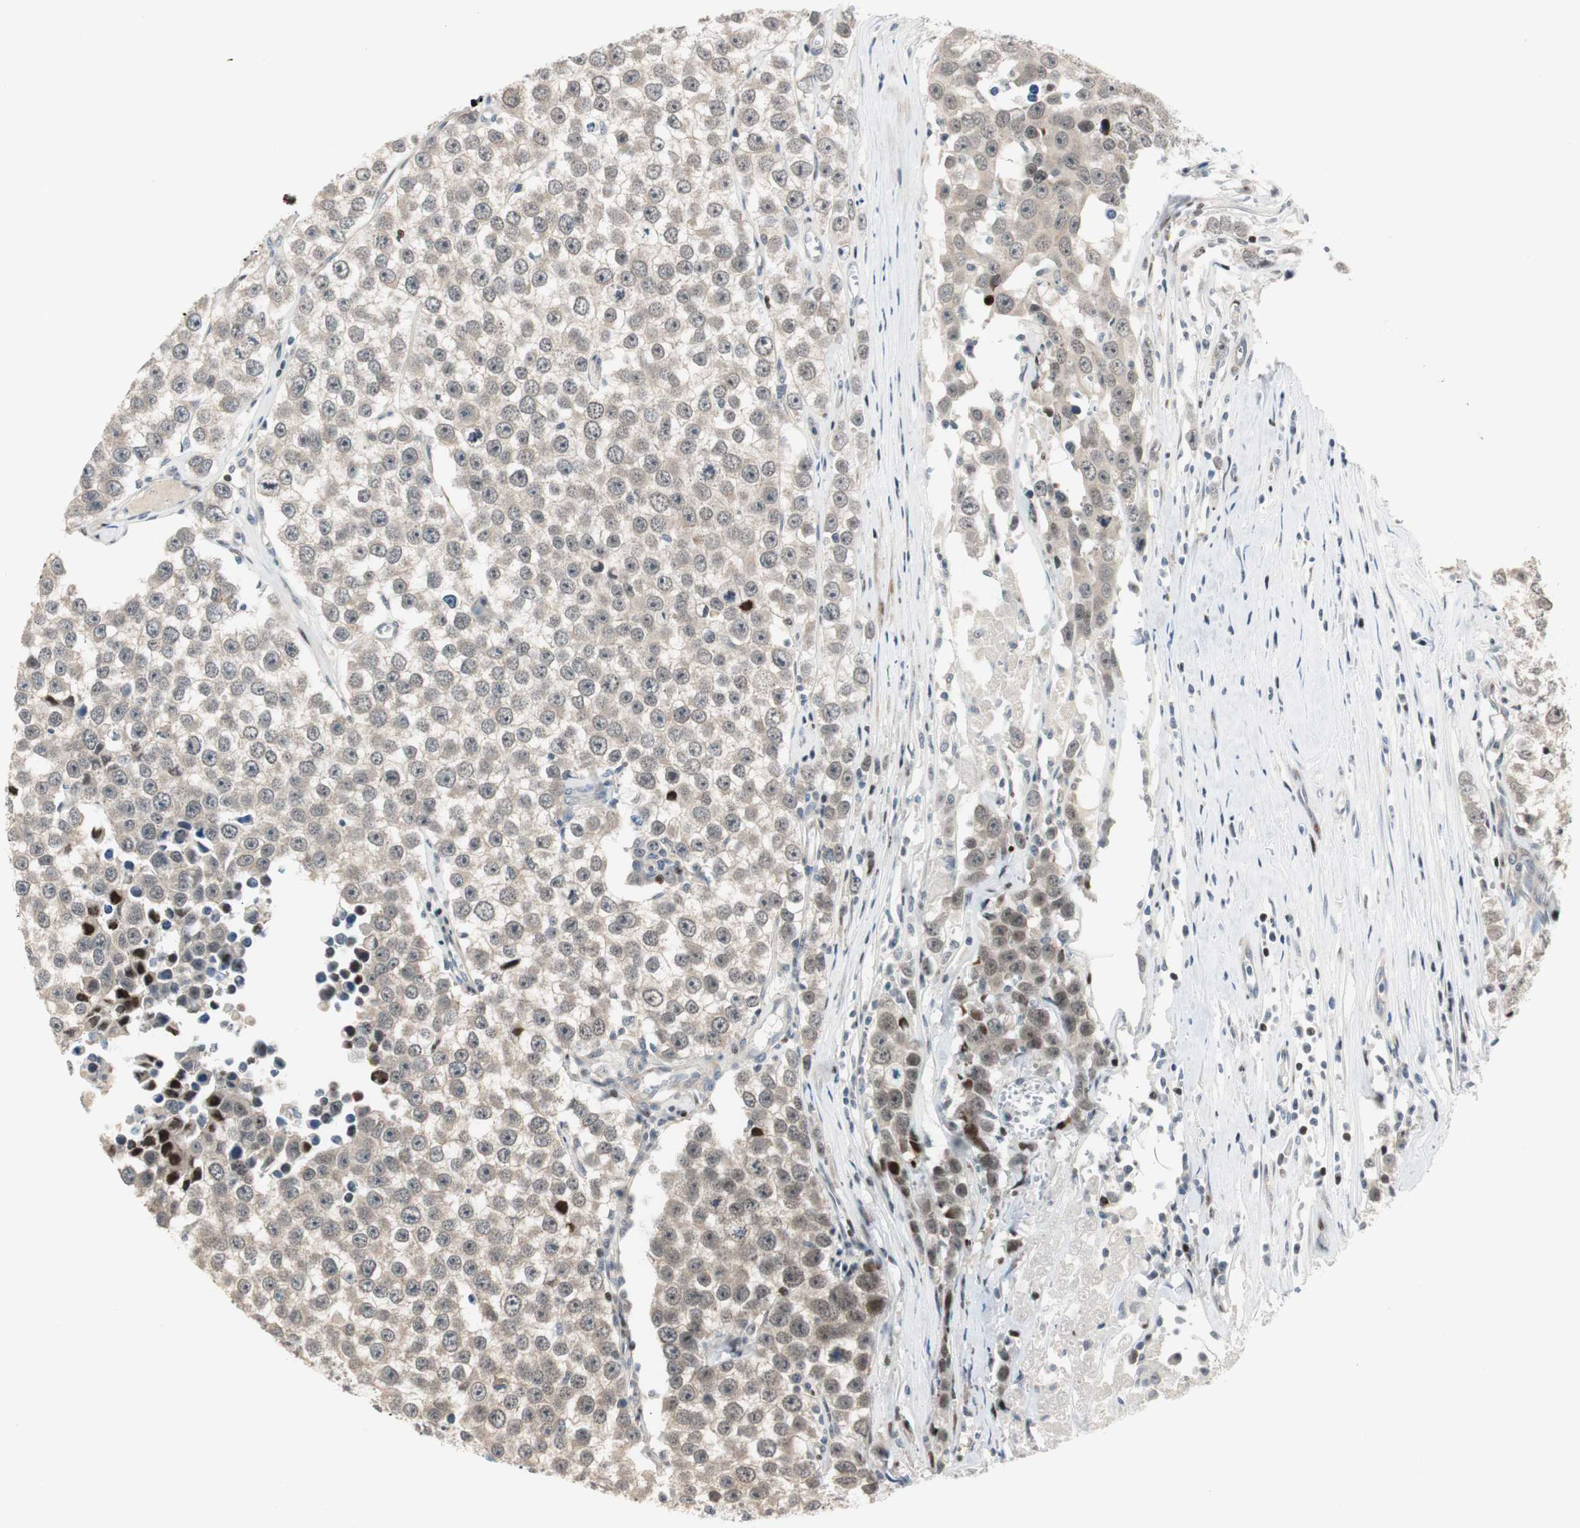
{"staining": {"intensity": "weak", "quantity": ">75%", "location": "cytoplasmic/membranous"}, "tissue": "testis cancer", "cell_type": "Tumor cells", "image_type": "cancer", "snomed": [{"axis": "morphology", "description": "Seminoma, NOS"}, {"axis": "morphology", "description": "Carcinoma, Embryonal, NOS"}, {"axis": "topography", "description": "Testis"}], "caption": "Immunohistochemistry of testis cancer exhibits low levels of weak cytoplasmic/membranous expression in about >75% of tumor cells.", "gene": "RAD1", "patient": {"sex": "male", "age": 52}}